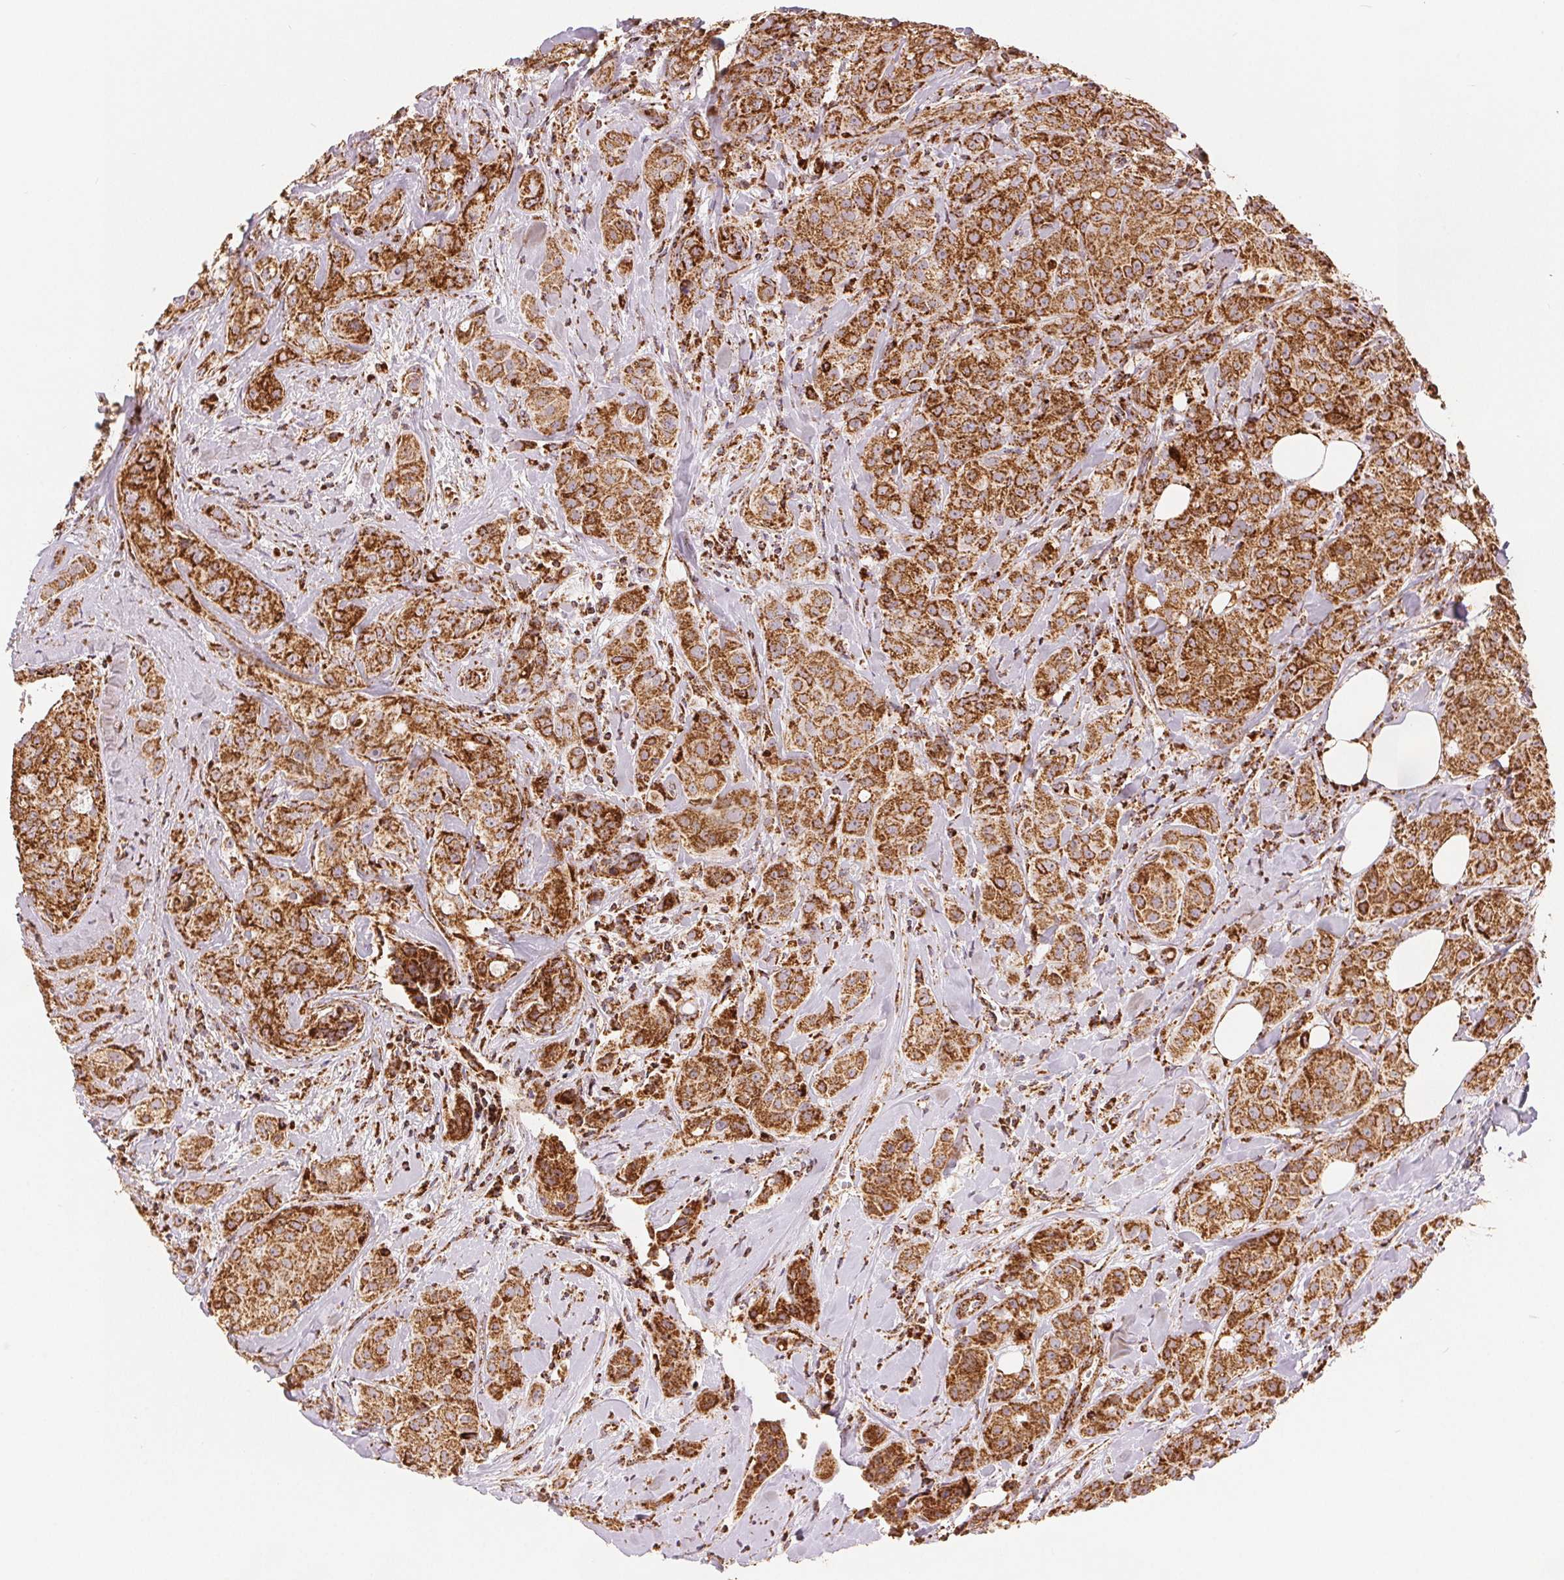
{"staining": {"intensity": "strong", "quantity": ">75%", "location": "cytoplasmic/membranous"}, "tissue": "breast cancer", "cell_type": "Tumor cells", "image_type": "cancer", "snomed": [{"axis": "morphology", "description": "Duct carcinoma"}, {"axis": "topography", "description": "Breast"}], "caption": "IHC photomicrograph of neoplastic tissue: human intraductal carcinoma (breast) stained using immunohistochemistry (IHC) displays high levels of strong protein expression localized specifically in the cytoplasmic/membranous of tumor cells, appearing as a cytoplasmic/membranous brown color.", "gene": "SDHB", "patient": {"sex": "female", "age": 43}}